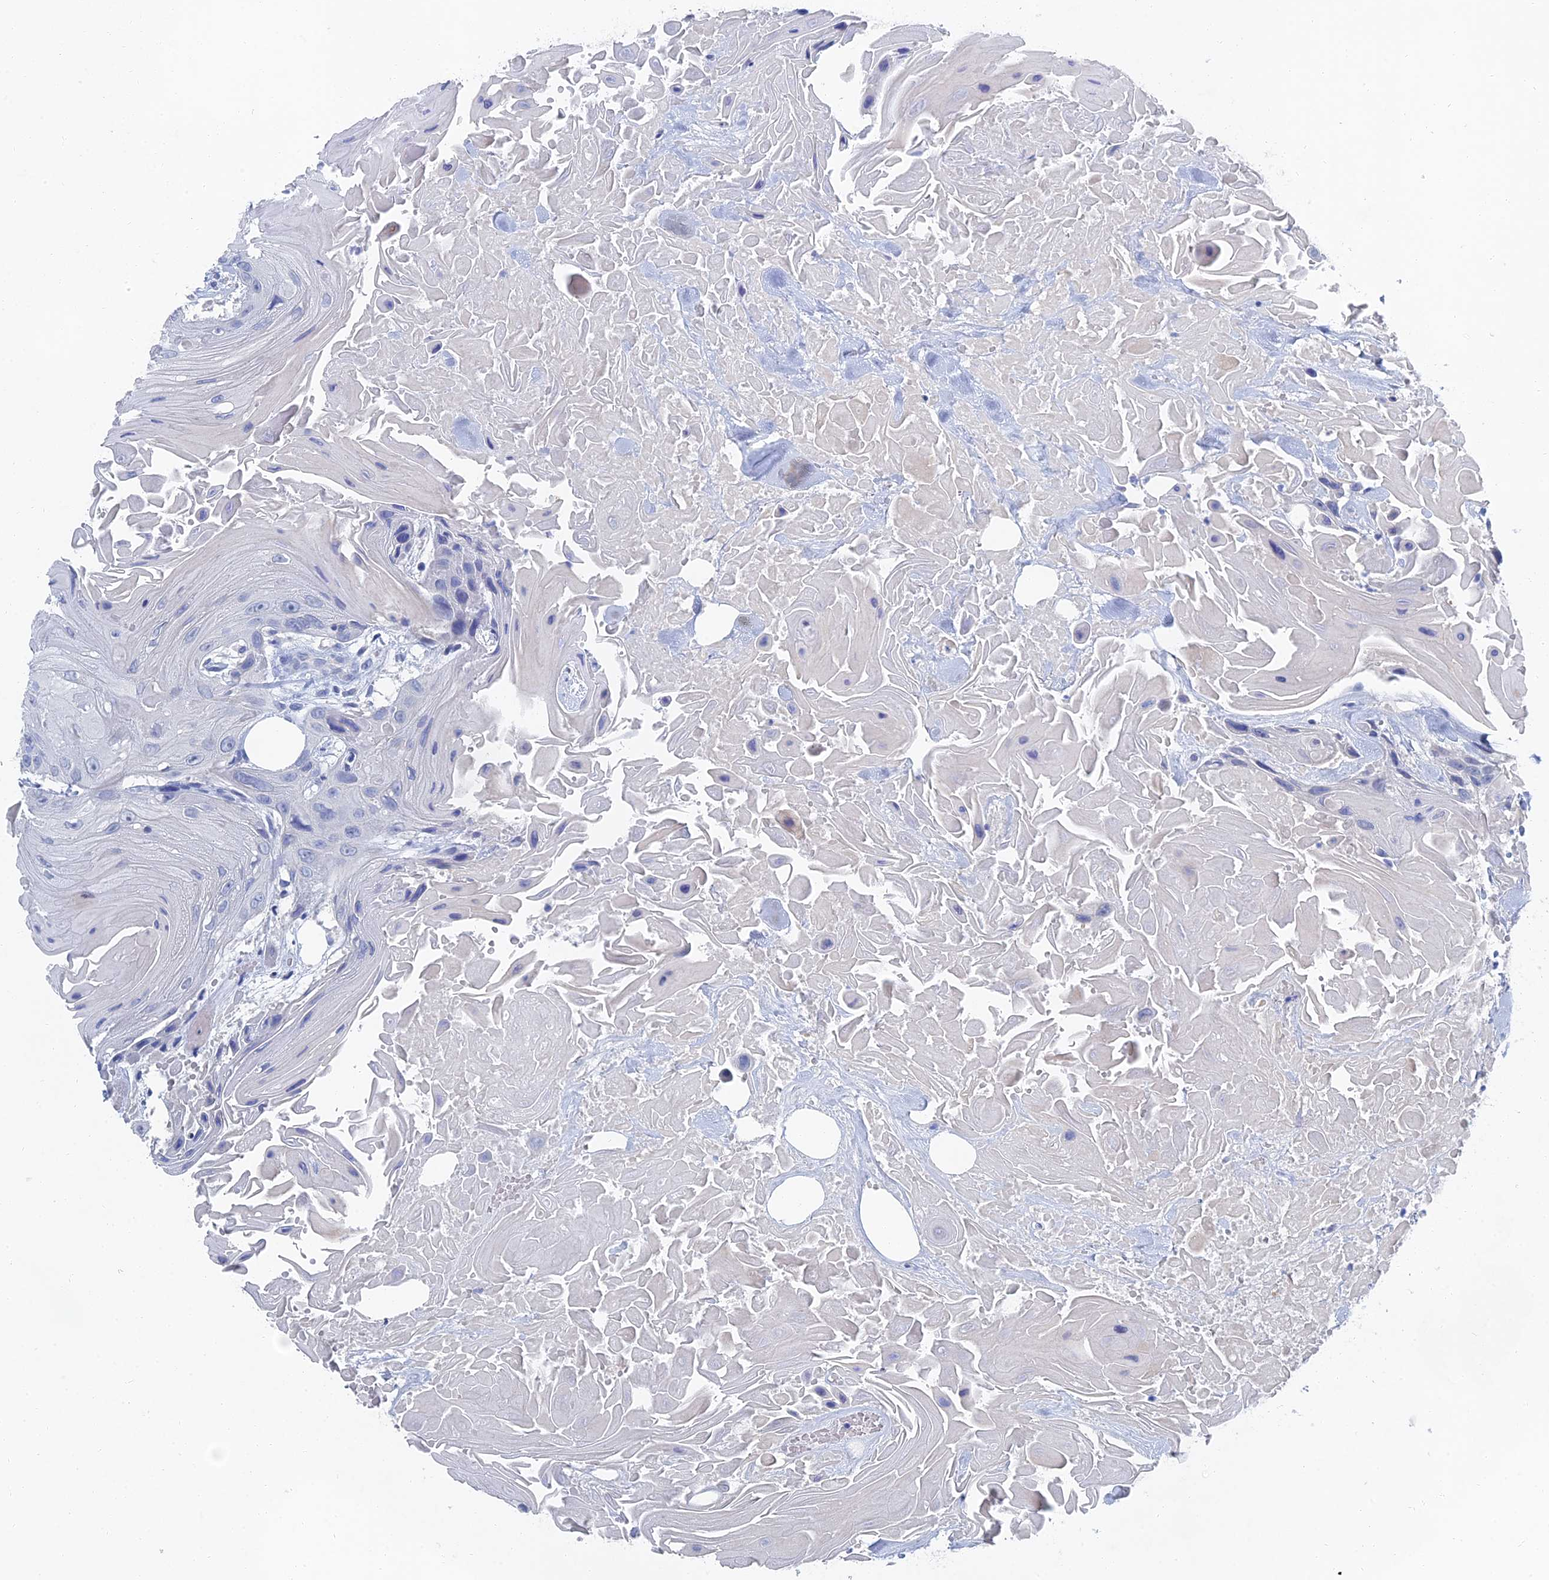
{"staining": {"intensity": "negative", "quantity": "none", "location": "none"}, "tissue": "head and neck cancer", "cell_type": "Tumor cells", "image_type": "cancer", "snomed": [{"axis": "morphology", "description": "Squamous cell carcinoma, NOS"}, {"axis": "topography", "description": "Head-Neck"}], "caption": "The photomicrograph exhibits no staining of tumor cells in head and neck squamous cell carcinoma.", "gene": "GFAP", "patient": {"sex": "male", "age": 81}}